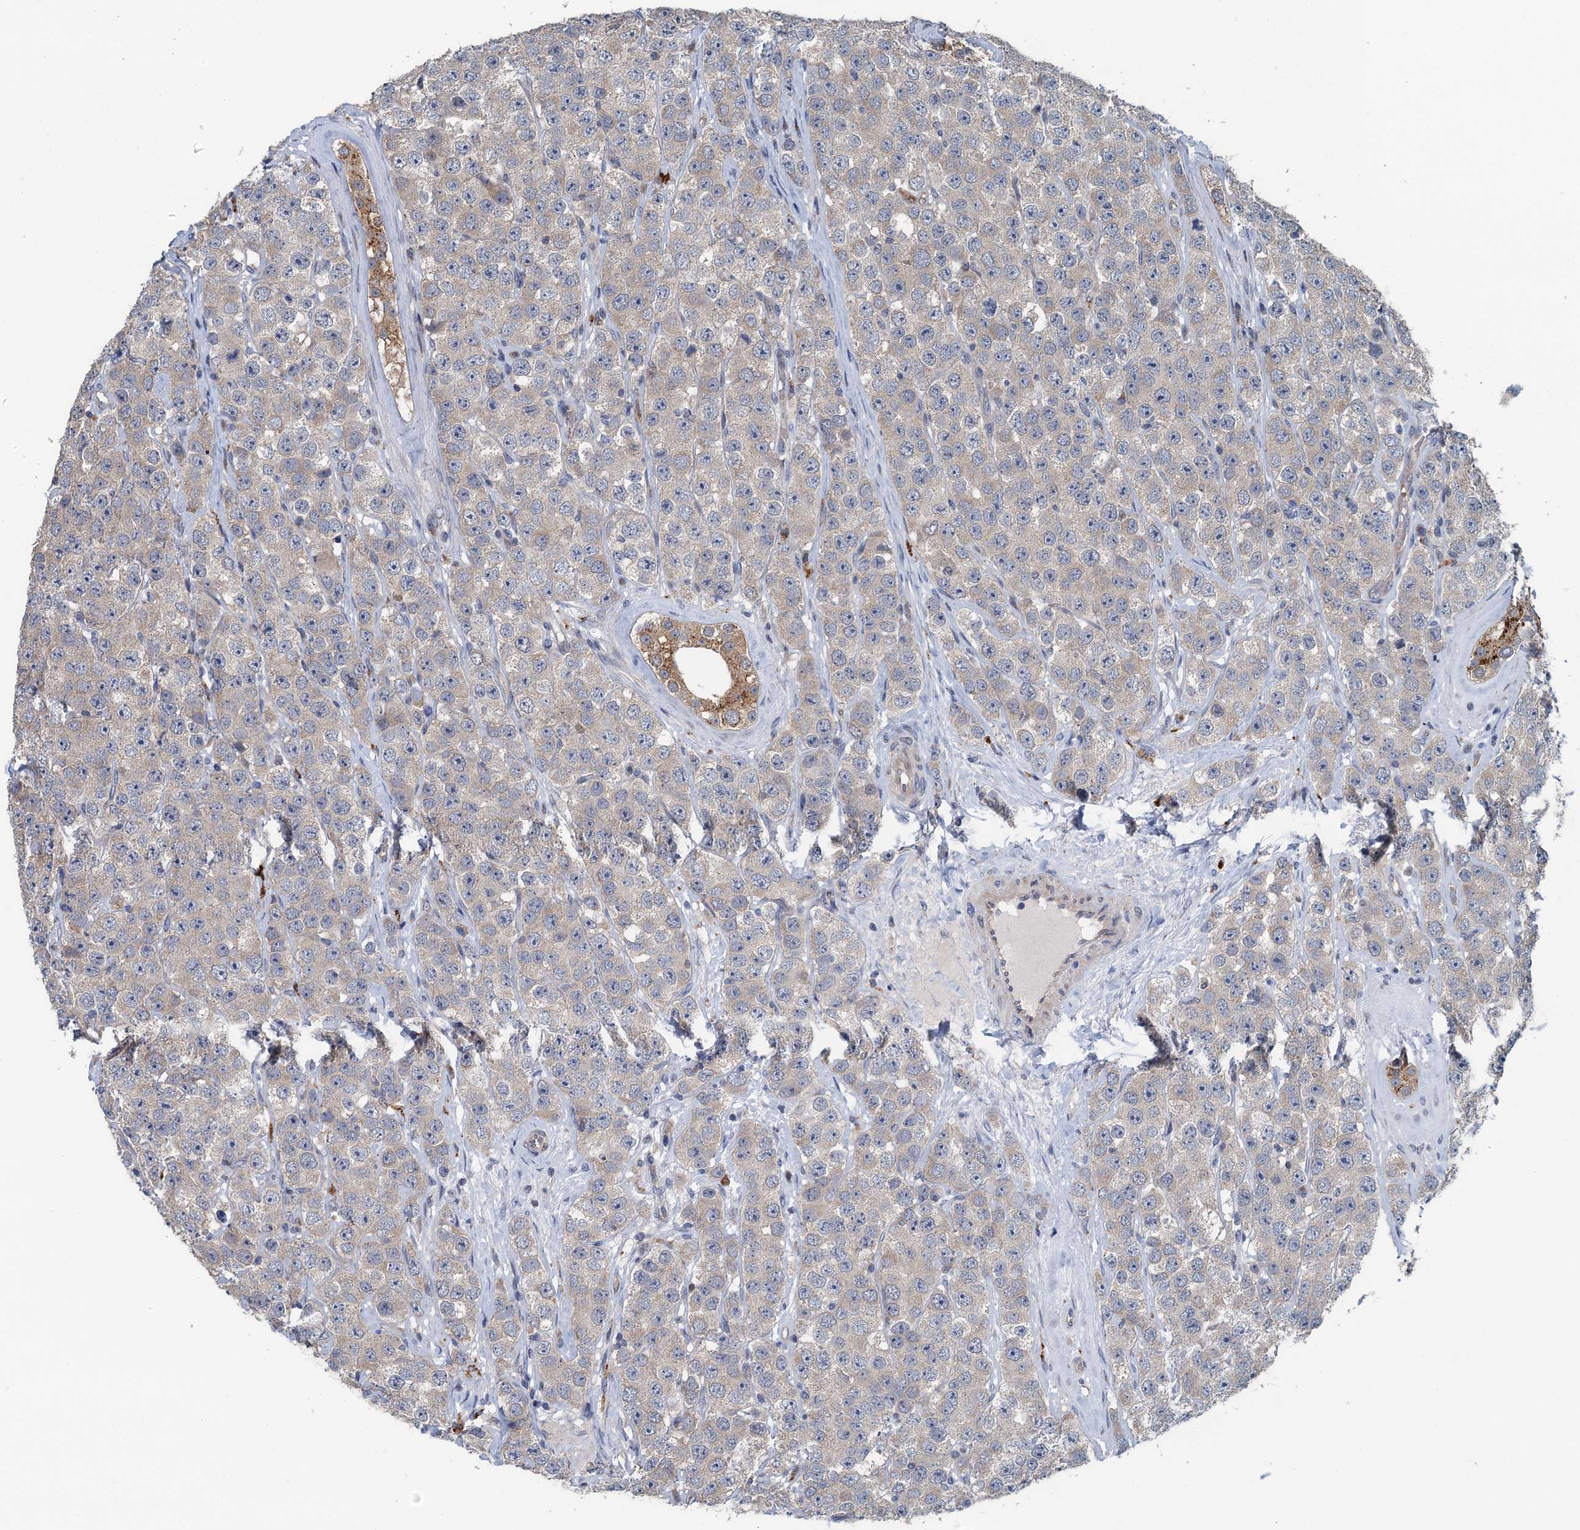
{"staining": {"intensity": "negative", "quantity": "none", "location": "none"}, "tissue": "testis cancer", "cell_type": "Tumor cells", "image_type": "cancer", "snomed": [{"axis": "morphology", "description": "Seminoma, NOS"}, {"axis": "topography", "description": "Testis"}], "caption": "Testis cancer (seminoma) was stained to show a protein in brown. There is no significant expression in tumor cells. (DAB (3,3'-diaminobenzidine) immunohistochemistry (IHC), high magnification).", "gene": "KBTBD8", "patient": {"sex": "male", "age": 28}}